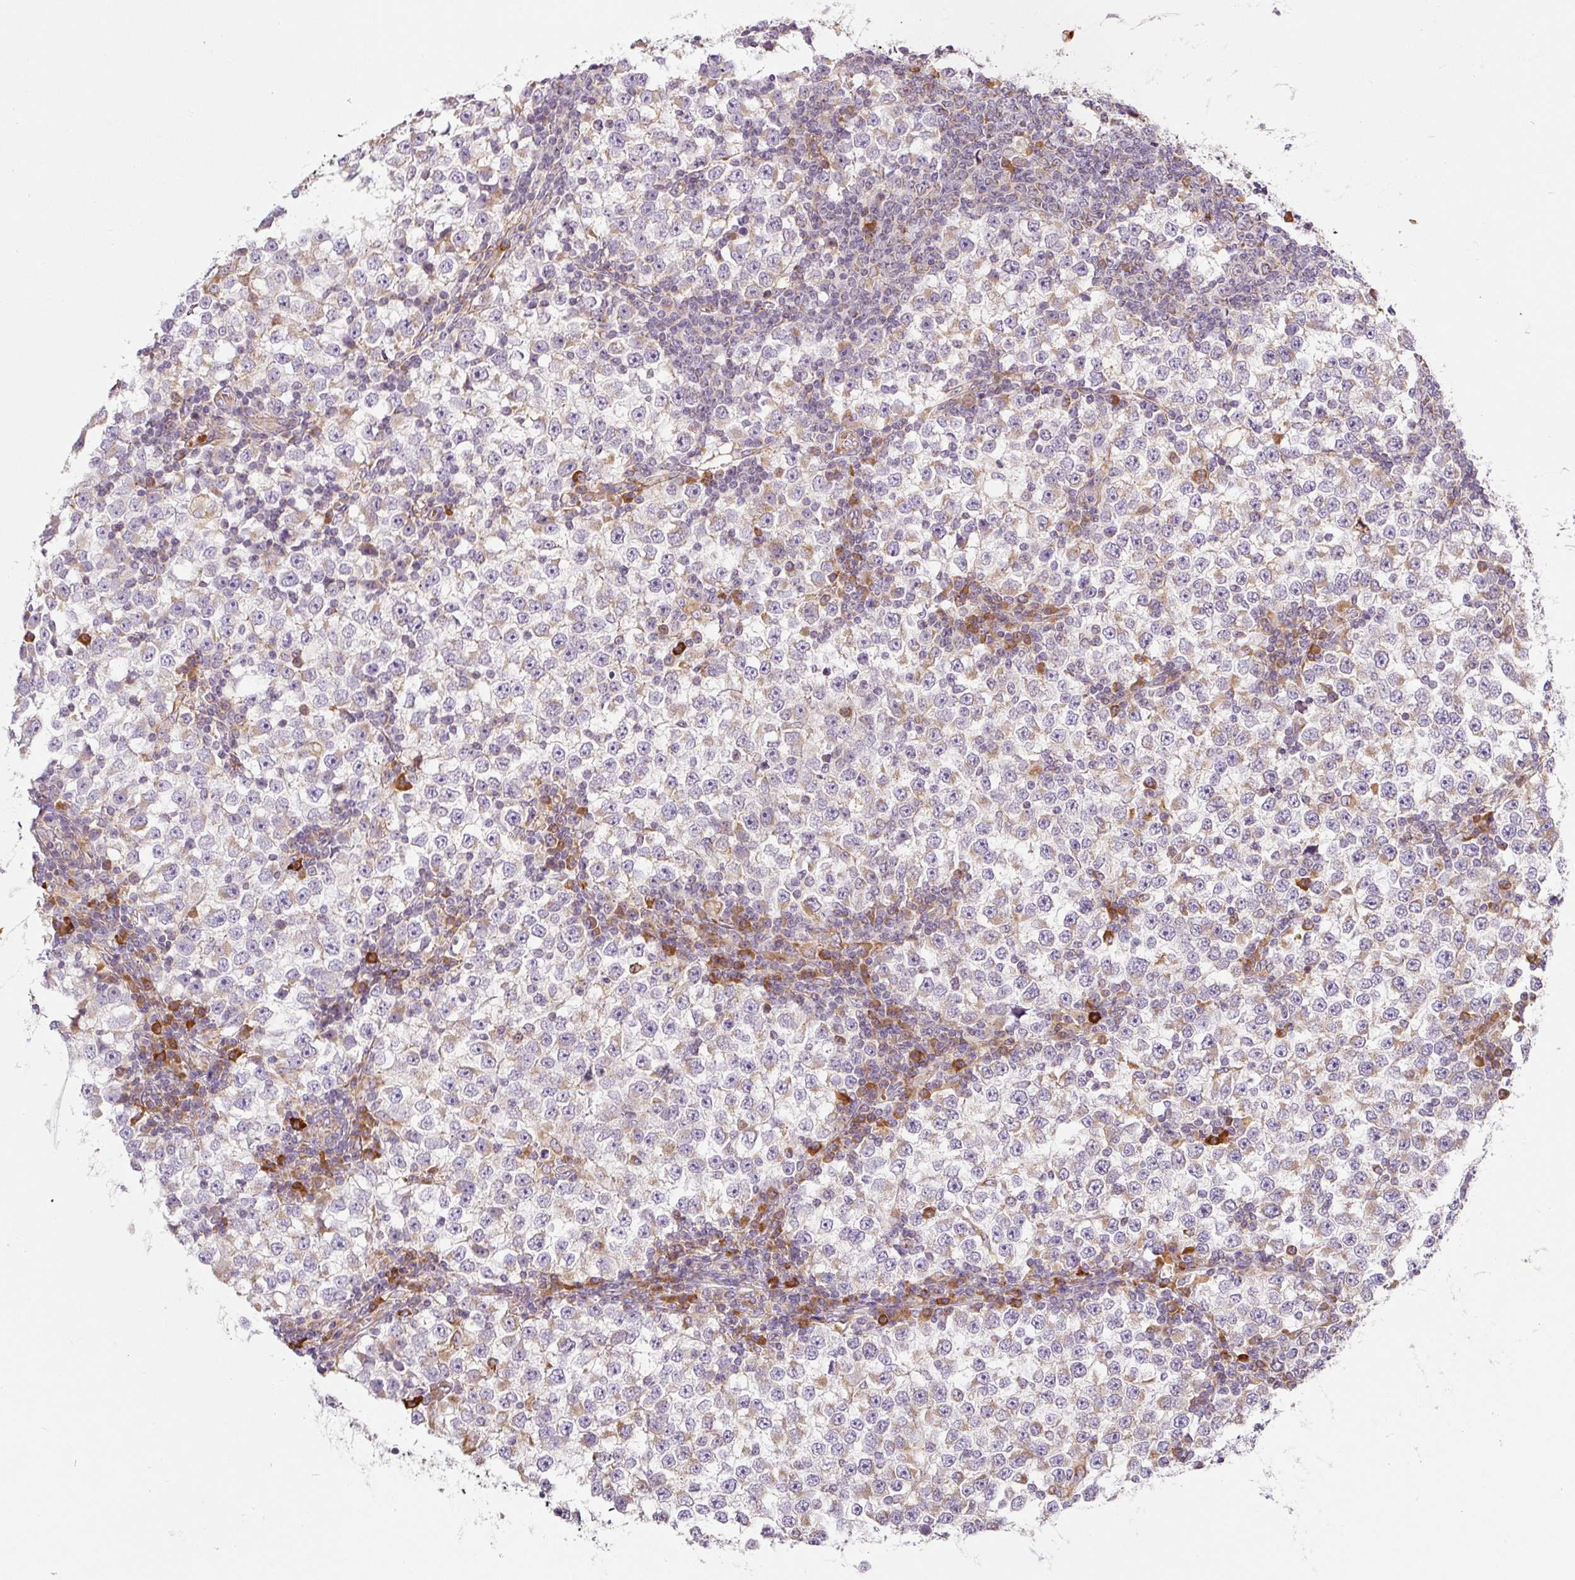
{"staining": {"intensity": "weak", "quantity": "25%-75%", "location": "cytoplasmic/membranous"}, "tissue": "testis cancer", "cell_type": "Tumor cells", "image_type": "cancer", "snomed": [{"axis": "morphology", "description": "Seminoma, NOS"}, {"axis": "topography", "description": "Testis"}], "caption": "Immunohistochemical staining of human testis seminoma demonstrates low levels of weak cytoplasmic/membranous staining in about 25%-75% of tumor cells.", "gene": "MORN4", "patient": {"sex": "male", "age": 65}}